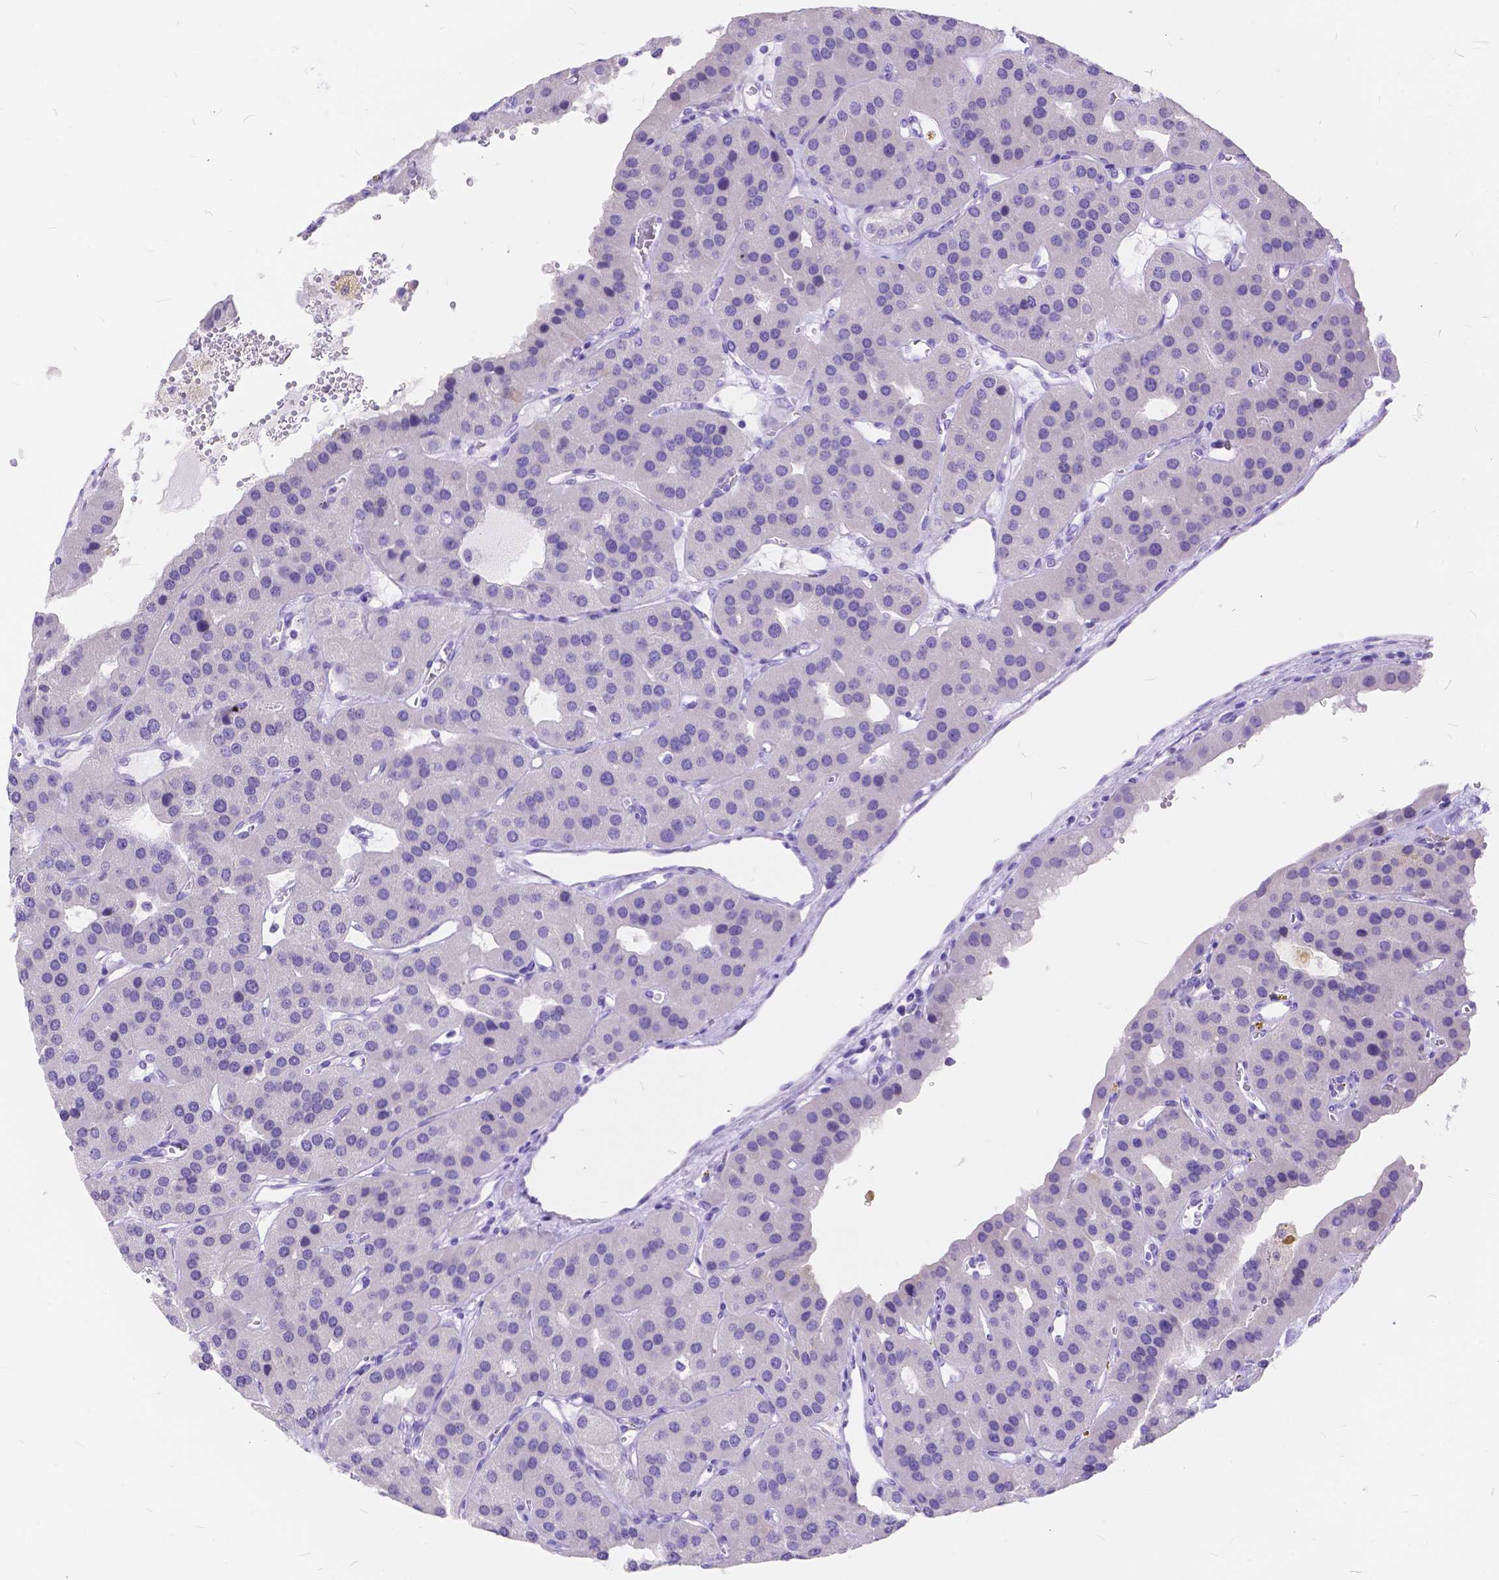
{"staining": {"intensity": "negative", "quantity": "none", "location": "none"}, "tissue": "parathyroid gland", "cell_type": "Glandular cells", "image_type": "normal", "snomed": [{"axis": "morphology", "description": "Normal tissue, NOS"}, {"axis": "morphology", "description": "Adenoma, NOS"}, {"axis": "topography", "description": "Parathyroid gland"}], "caption": "The histopathology image exhibits no staining of glandular cells in benign parathyroid gland. (DAB (3,3'-diaminobenzidine) immunohistochemistry, high magnification).", "gene": "FOXL2", "patient": {"sex": "female", "age": 86}}